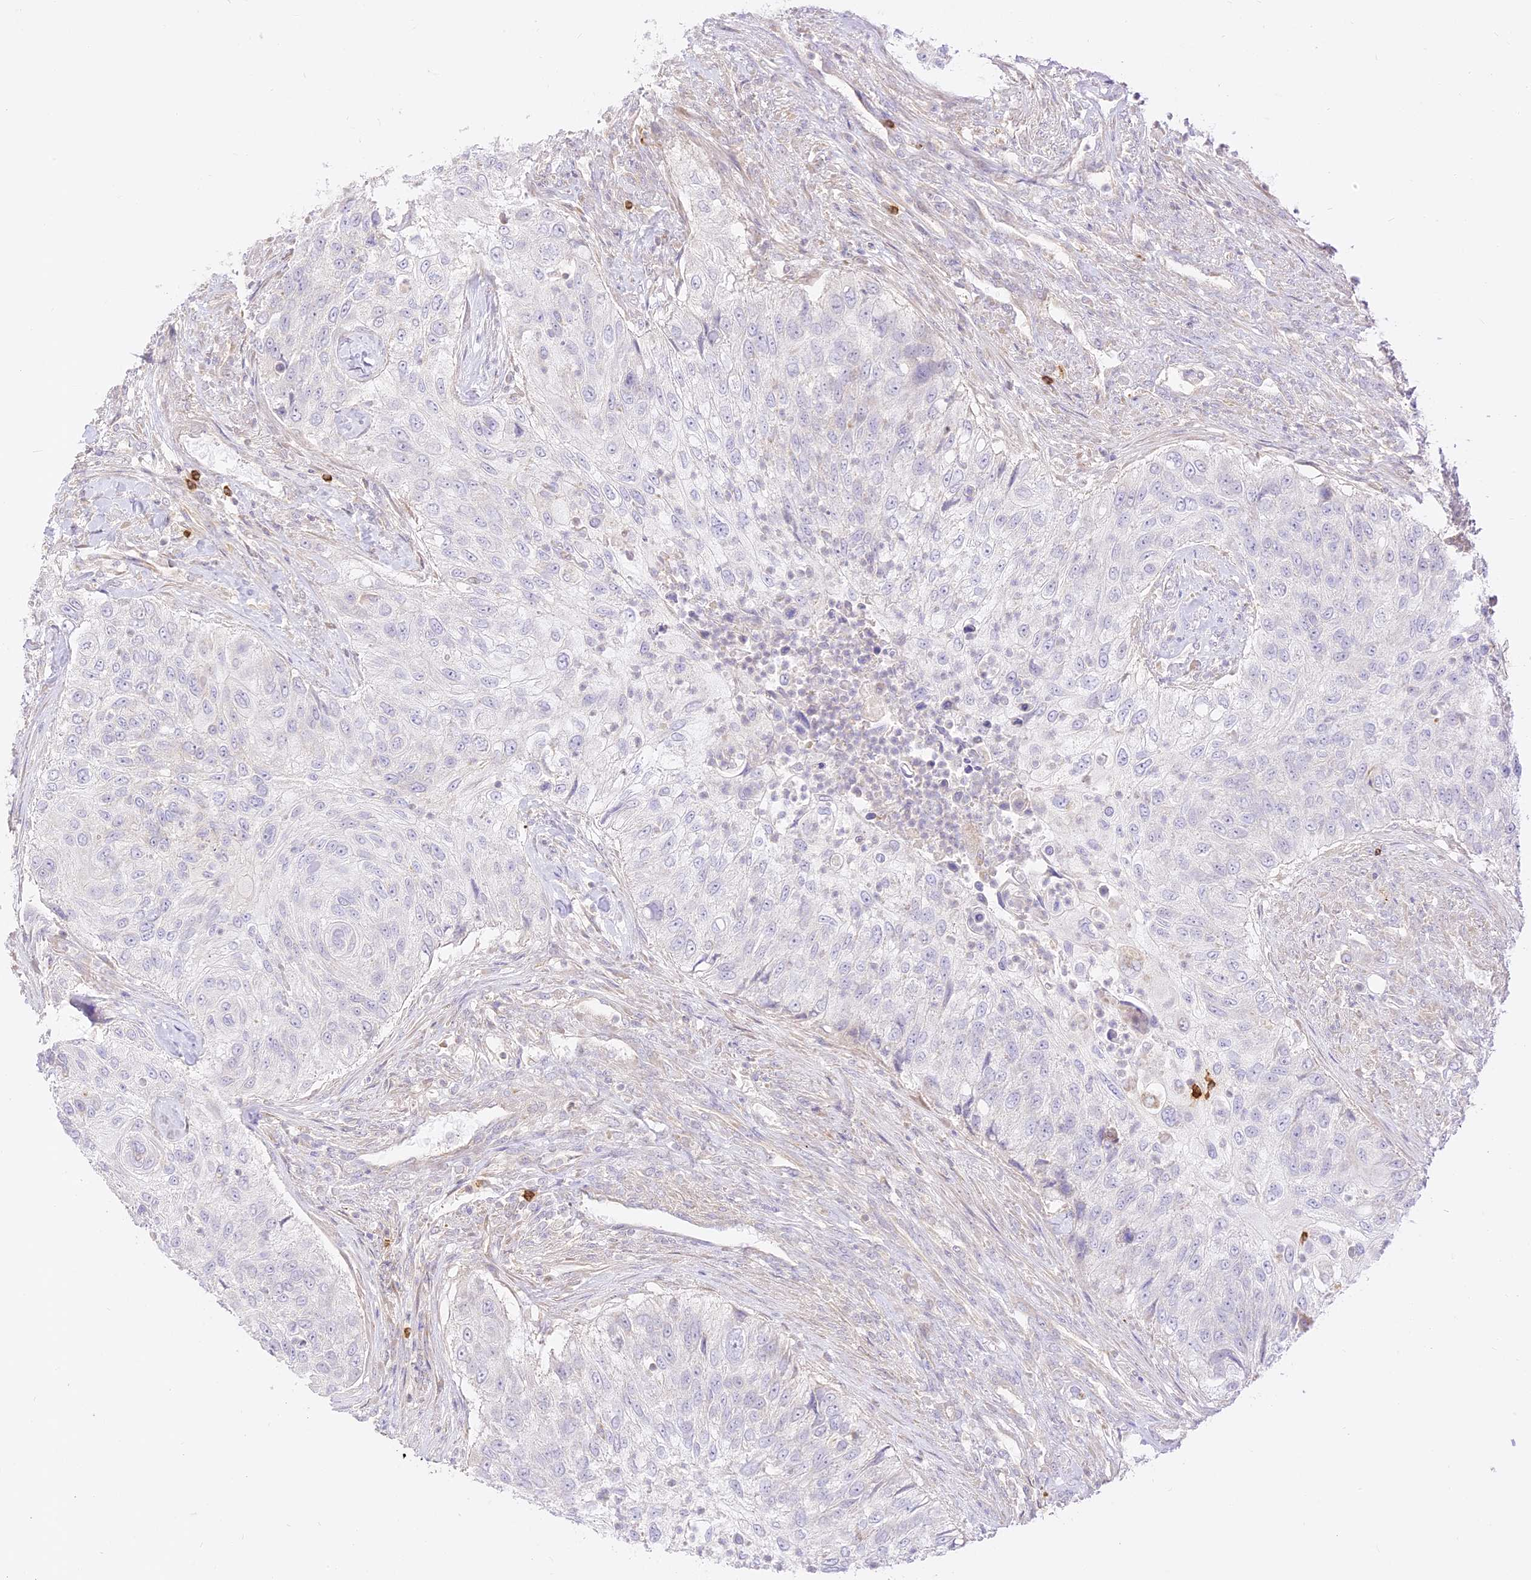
{"staining": {"intensity": "negative", "quantity": "none", "location": "none"}, "tissue": "urothelial cancer", "cell_type": "Tumor cells", "image_type": "cancer", "snomed": [{"axis": "morphology", "description": "Urothelial carcinoma, High grade"}, {"axis": "topography", "description": "Urinary bladder"}], "caption": "The immunohistochemistry image has no significant positivity in tumor cells of urothelial cancer tissue. The staining is performed using DAB (3,3'-diaminobenzidine) brown chromogen with nuclei counter-stained in using hematoxylin.", "gene": "LRRC15", "patient": {"sex": "female", "age": 60}}